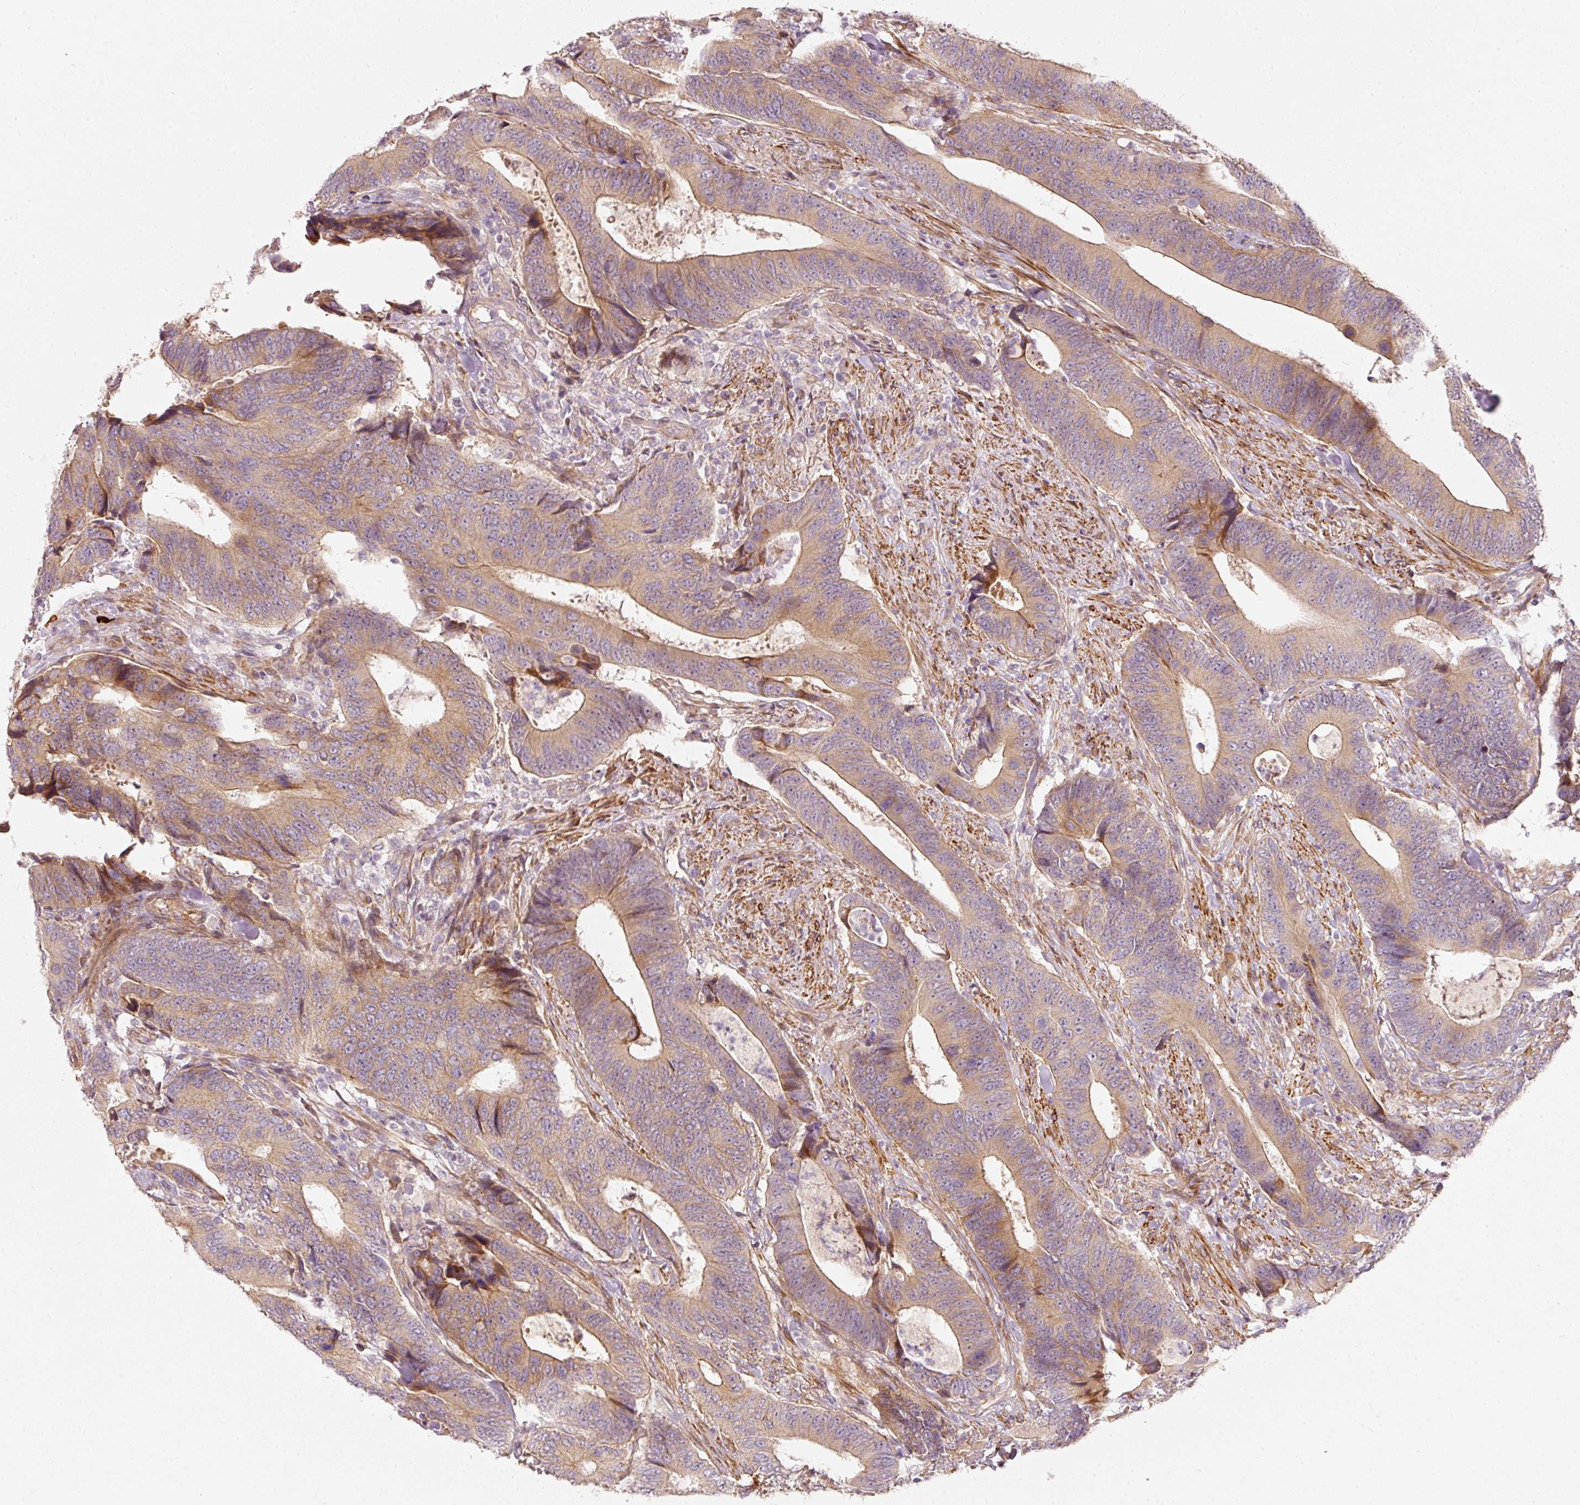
{"staining": {"intensity": "moderate", "quantity": ">75%", "location": "cytoplasmic/membranous"}, "tissue": "colorectal cancer", "cell_type": "Tumor cells", "image_type": "cancer", "snomed": [{"axis": "morphology", "description": "Adenocarcinoma, NOS"}, {"axis": "topography", "description": "Colon"}], "caption": "Approximately >75% of tumor cells in human colorectal cancer (adenocarcinoma) exhibit moderate cytoplasmic/membranous protein expression as visualized by brown immunohistochemical staining.", "gene": "KCNQ1", "patient": {"sex": "male", "age": 87}}